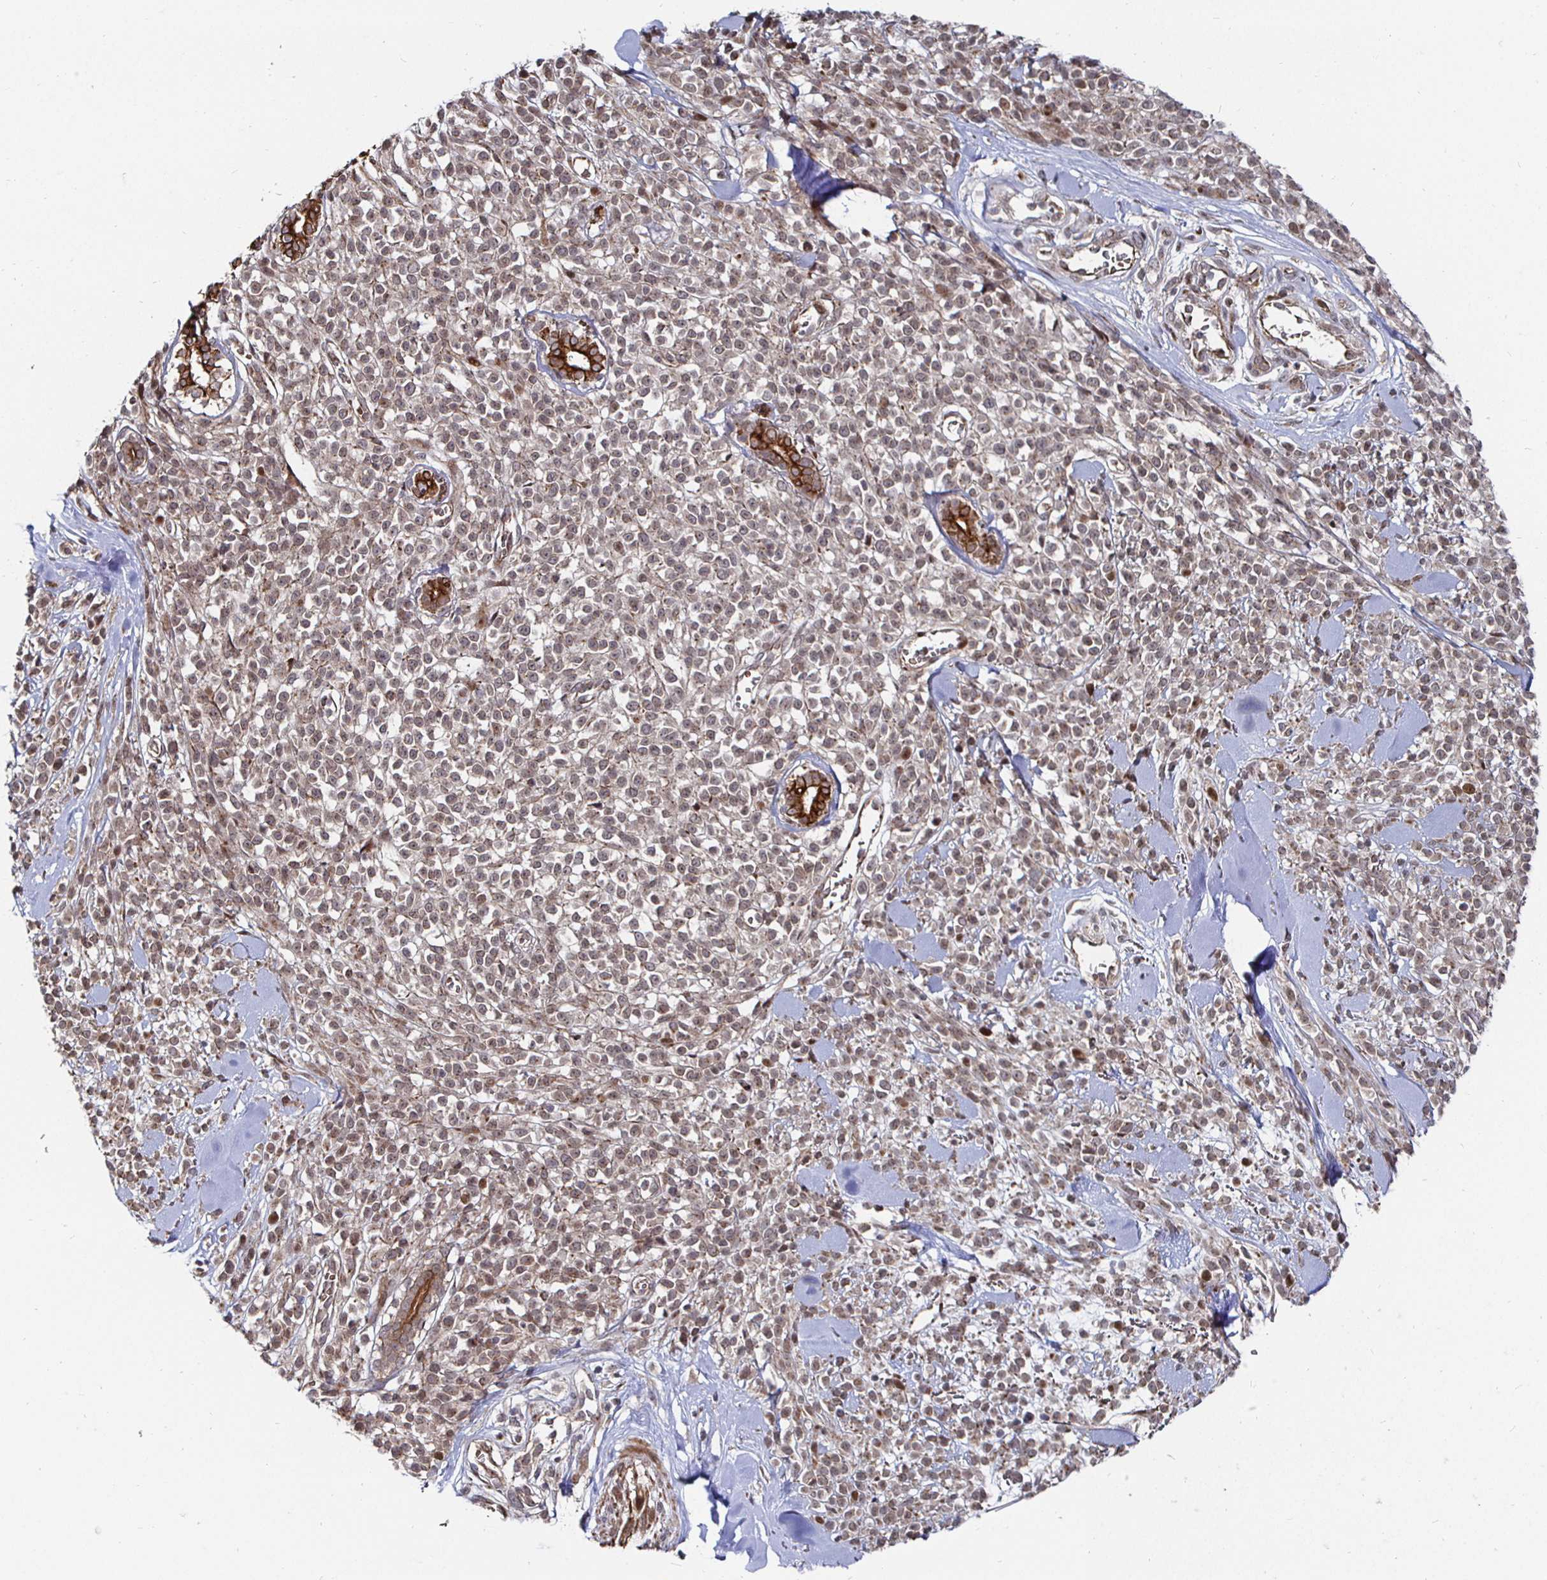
{"staining": {"intensity": "weak", "quantity": ">75%", "location": "cytoplasmic/membranous,nuclear"}, "tissue": "melanoma", "cell_type": "Tumor cells", "image_type": "cancer", "snomed": [{"axis": "morphology", "description": "Malignant melanoma, NOS"}, {"axis": "topography", "description": "Skin"}, {"axis": "topography", "description": "Skin of trunk"}], "caption": "Human malignant melanoma stained with a protein marker exhibits weak staining in tumor cells.", "gene": "TBKBP1", "patient": {"sex": "male", "age": 74}}